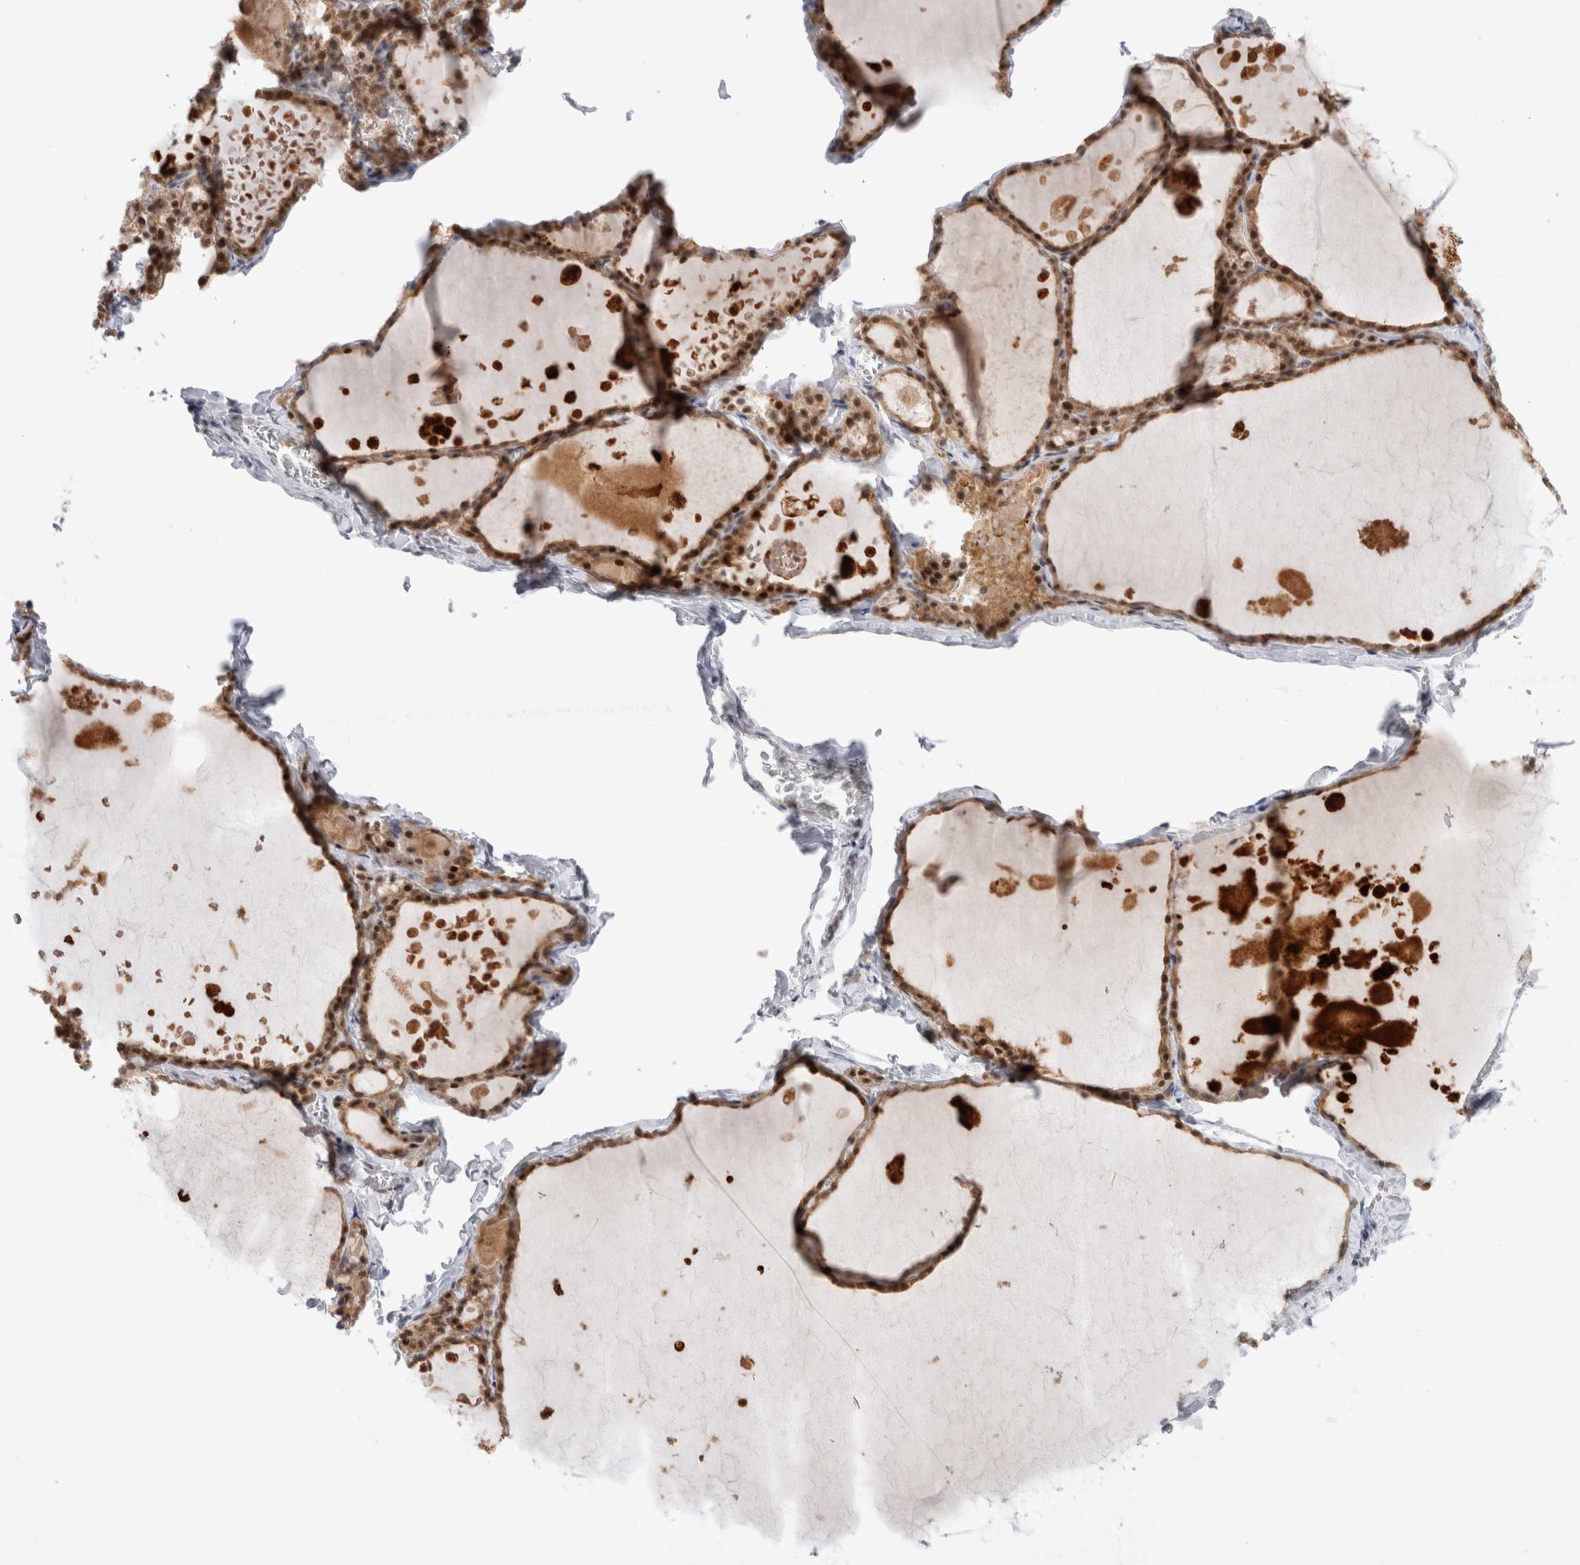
{"staining": {"intensity": "strong", "quantity": ">75%", "location": "cytoplasmic/membranous,nuclear"}, "tissue": "thyroid gland", "cell_type": "Glandular cells", "image_type": "normal", "snomed": [{"axis": "morphology", "description": "Normal tissue, NOS"}, {"axis": "topography", "description": "Thyroid gland"}], "caption": "Immunohistochemistry of benign human thyroid gland displays high levels of strong cytoplasmic/membranous,nuclear positivity in approximately >75% of glandular cells. (Brightfield microscopy of DAB IHC at high magnification).", "gene": "CERS5", "patient": {"sex": "male", "age": 56}}